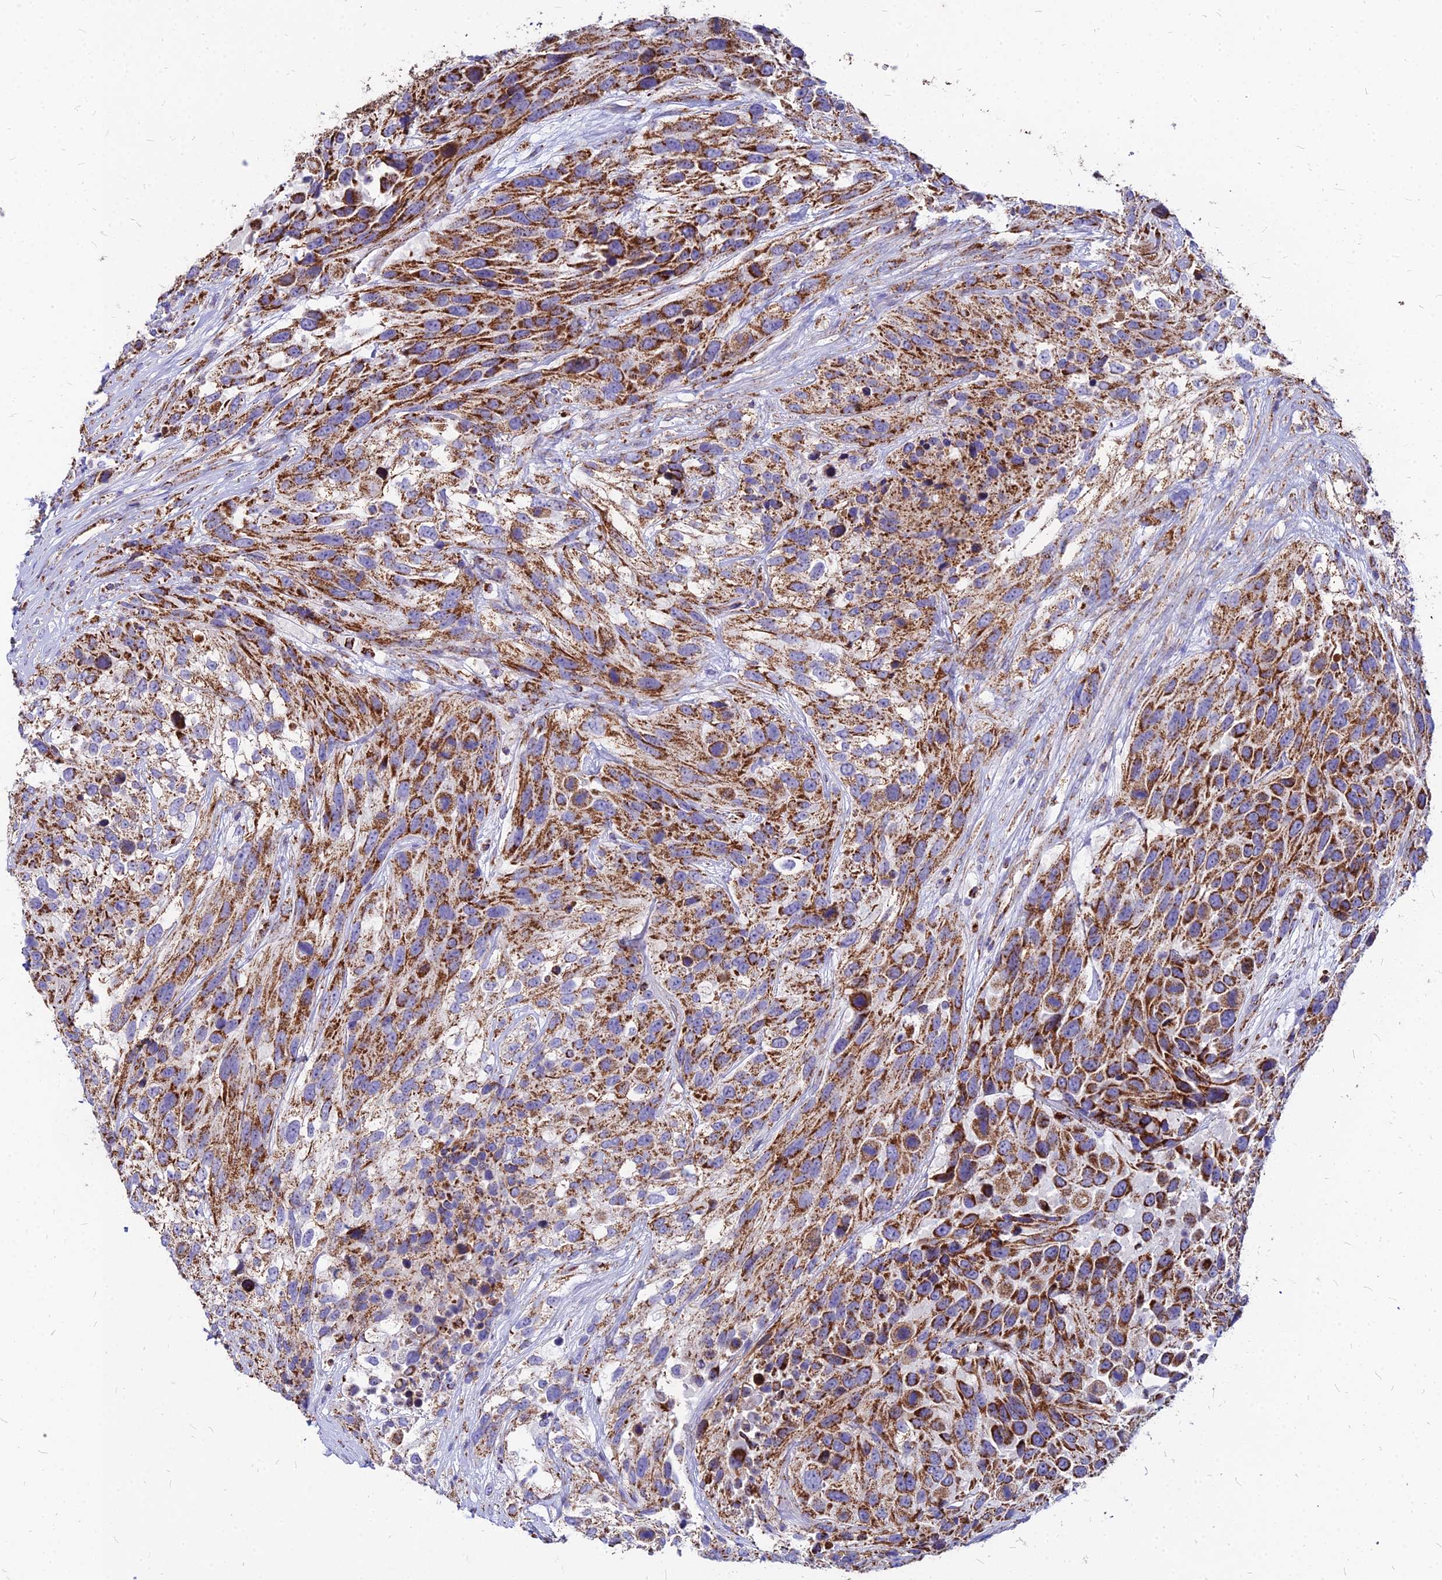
{"staining": {"intensity": "moderate", "quantity": ">75%", "location": "cytoplasmic/membranous"}, "tissue": "urothelial cancer", "cell_type": "Tumor cells", "image_type": "cancer", "snomed": [{"axis": "morphology", "description": "Urothelial carcinoma, High grade"}, {"axis": "topography", "description": "Urinary bladder"}], "caption": "Immunohistochemical staining of urothelial carcinoma (high-grade) exhibits moderate cytoplasmic/membranous protein staining in approximately >75% of tumor cells.", "gene": "DLD", "patient": {"sex": "female", "age": 70}}